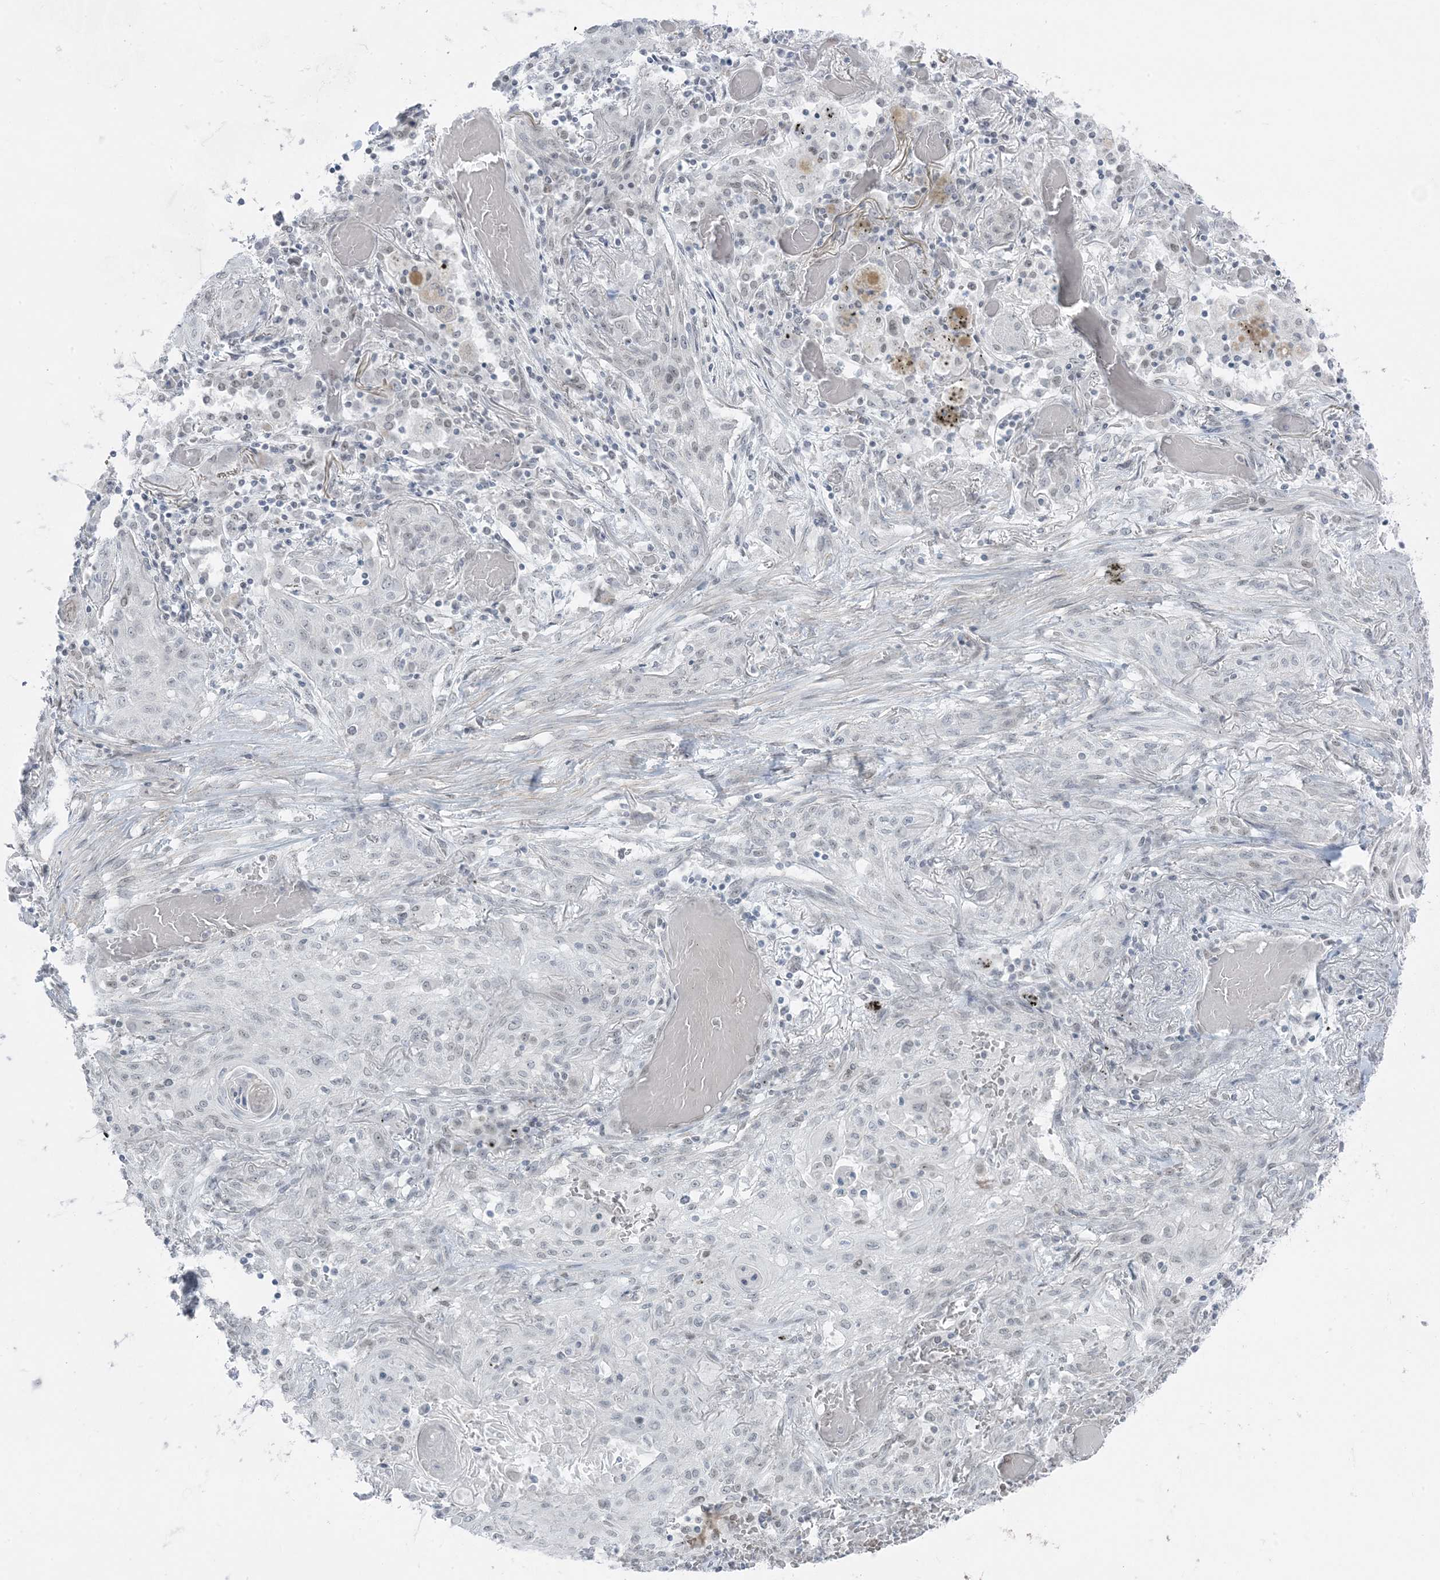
{"staining": {"intensity": "negative", "quantity": "none", "location": "none"}, "tissue": "lung cancer", "cell_type": "Tumor cells", "image_type": "cancer", "snomed": [{"axis": "morphology", "description": "Squamous cell carcinoma, NOS"}, {"axis": "topography", "description": "Lung"}], "caption": "This photomicrograph is of squamous cell carcinoma (lung) stained with immunohistochemistry to label a protein in brown with the nuclei are counter-stained blue. There is no staining in tumor cells.", "gene": "ZNF787", "patient": {"sex": "female", "age": 47}}